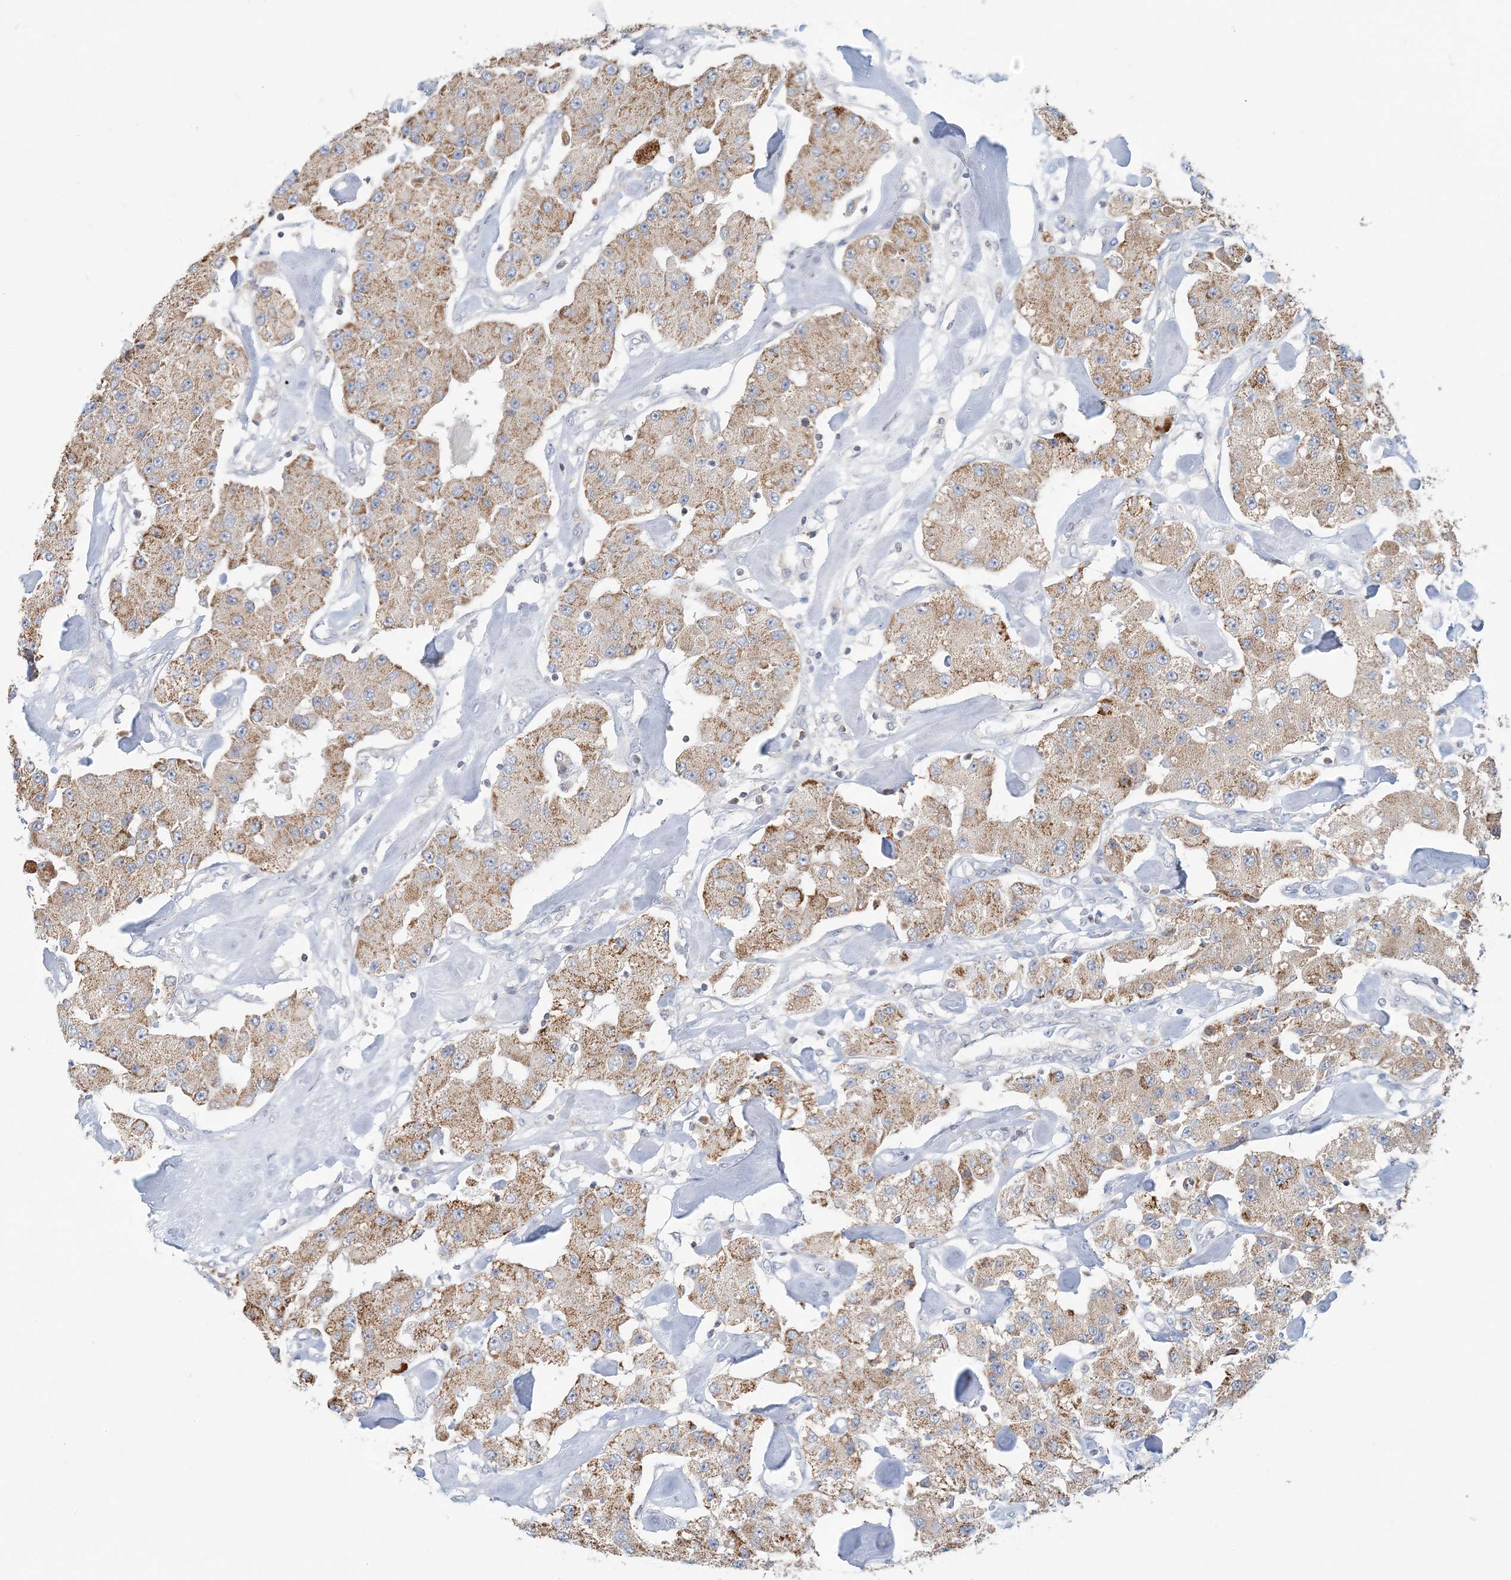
{"staining": {"intensity": "moderate", "quantity": ">75%", "location": "cytoplasmic/membranous"}, "tissue": "carcinoid", "cell_type": "Tumor cells", "image_type": "cancer", "snomed": [{"axis": "morphology", "description": "Carcinoid, malignant, NOS"}, {"axis": "topography", "description": "Pancreas"}], "caption": "Immunohistochemical staining of human carcinoid reveals medium levels of moderate cytoplasmic/membranous staining in approximately >75% of tumor cells. (DAB = brown stain, brightfield microscopy at high magnification).", "gene": "BDH1", "patient": {"sex": "male", "age": 41}}